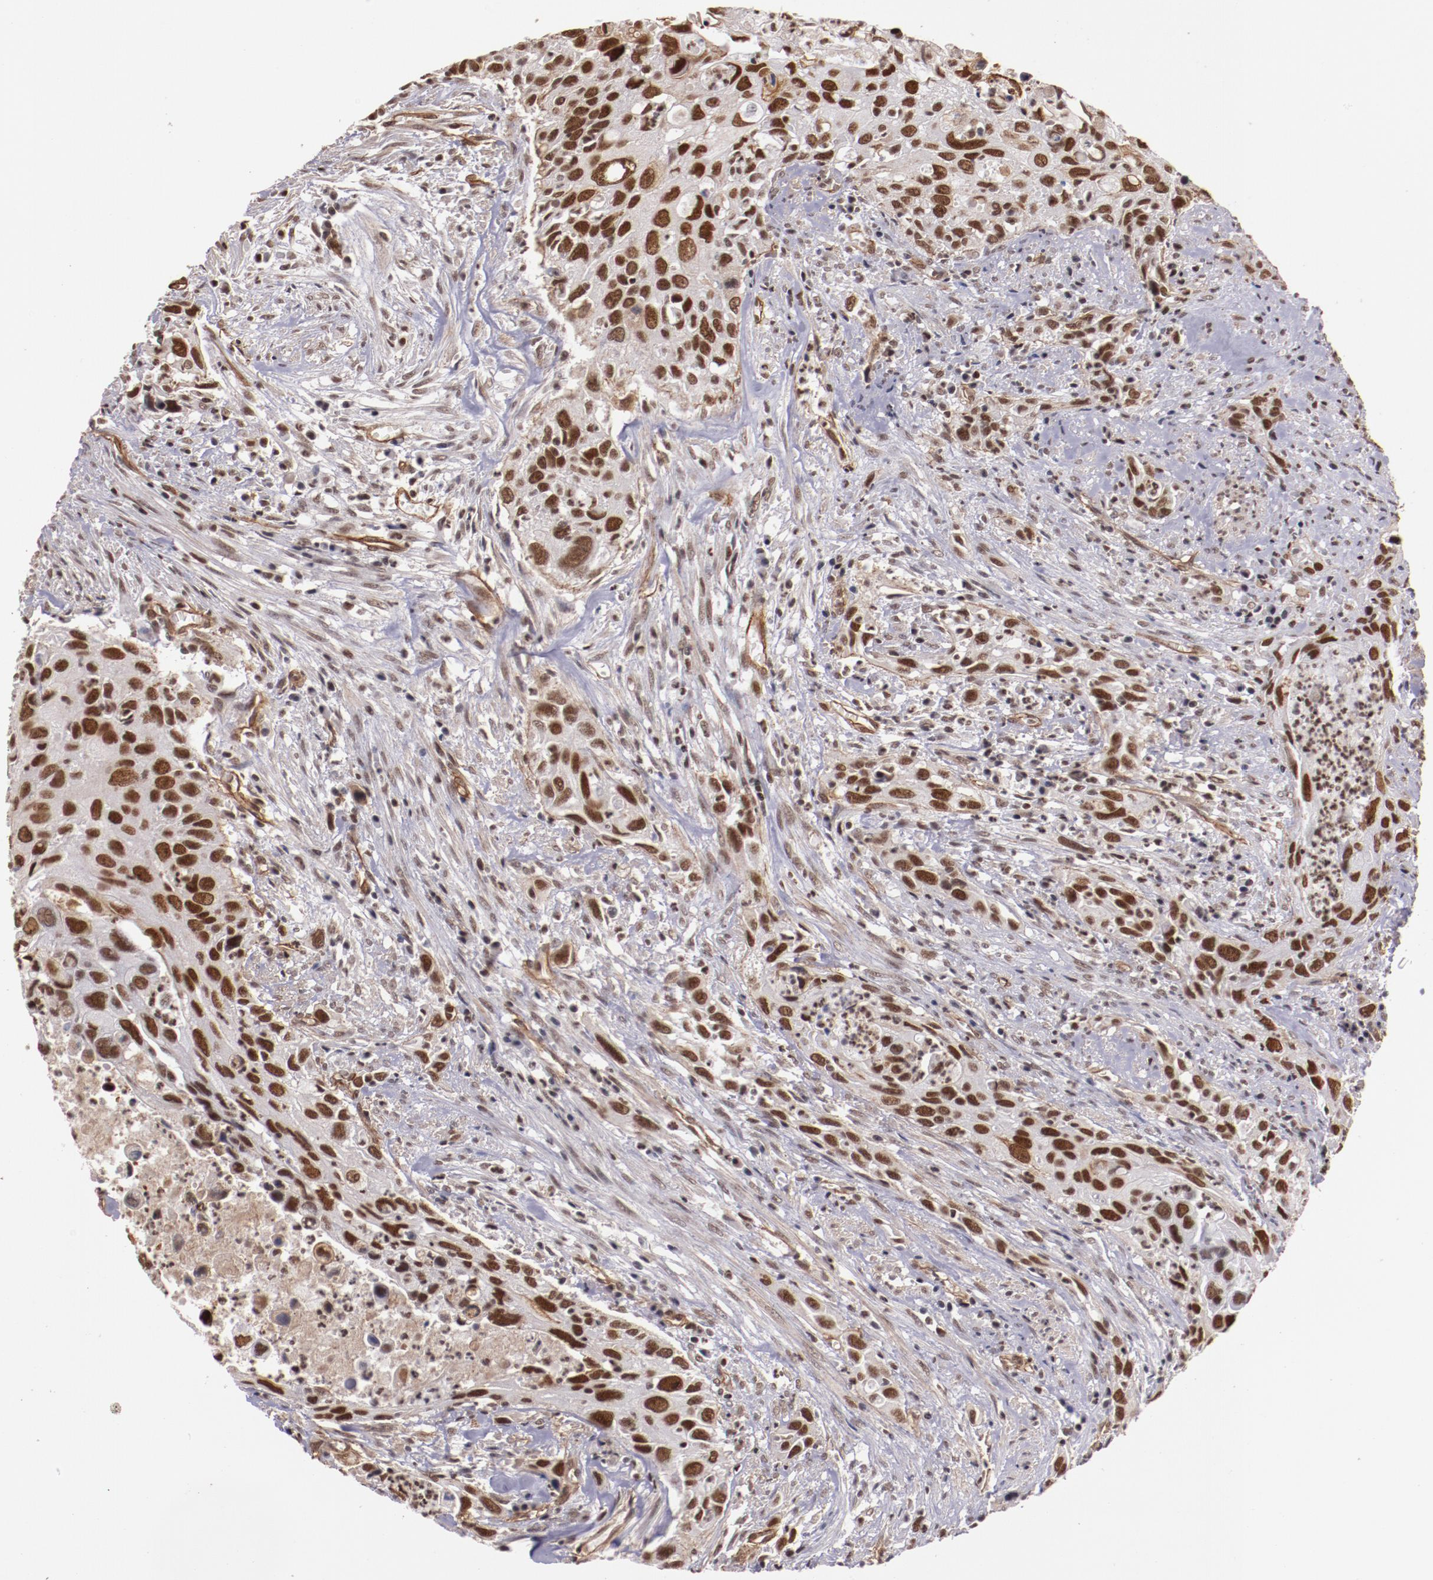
{"staining": {"intensity": "moderate", "quantity": ">75%", "location": "nuclear"}, "tissue": "urothelial cancer", "cell_type": "Tumor cells", "image_type": "cancer", "snomed": [{"axis": "morphology", "description": "Urothelial carcinoma, High grade"}, {"axis": "topography", "description": "Urinary bladder"}], "caption": "Urothelial cancer stained with a protein marker demonstrates moderate staining in tumor cells.", "gene": "STAG2", "patient": {"sex": "male", "age": 71}}